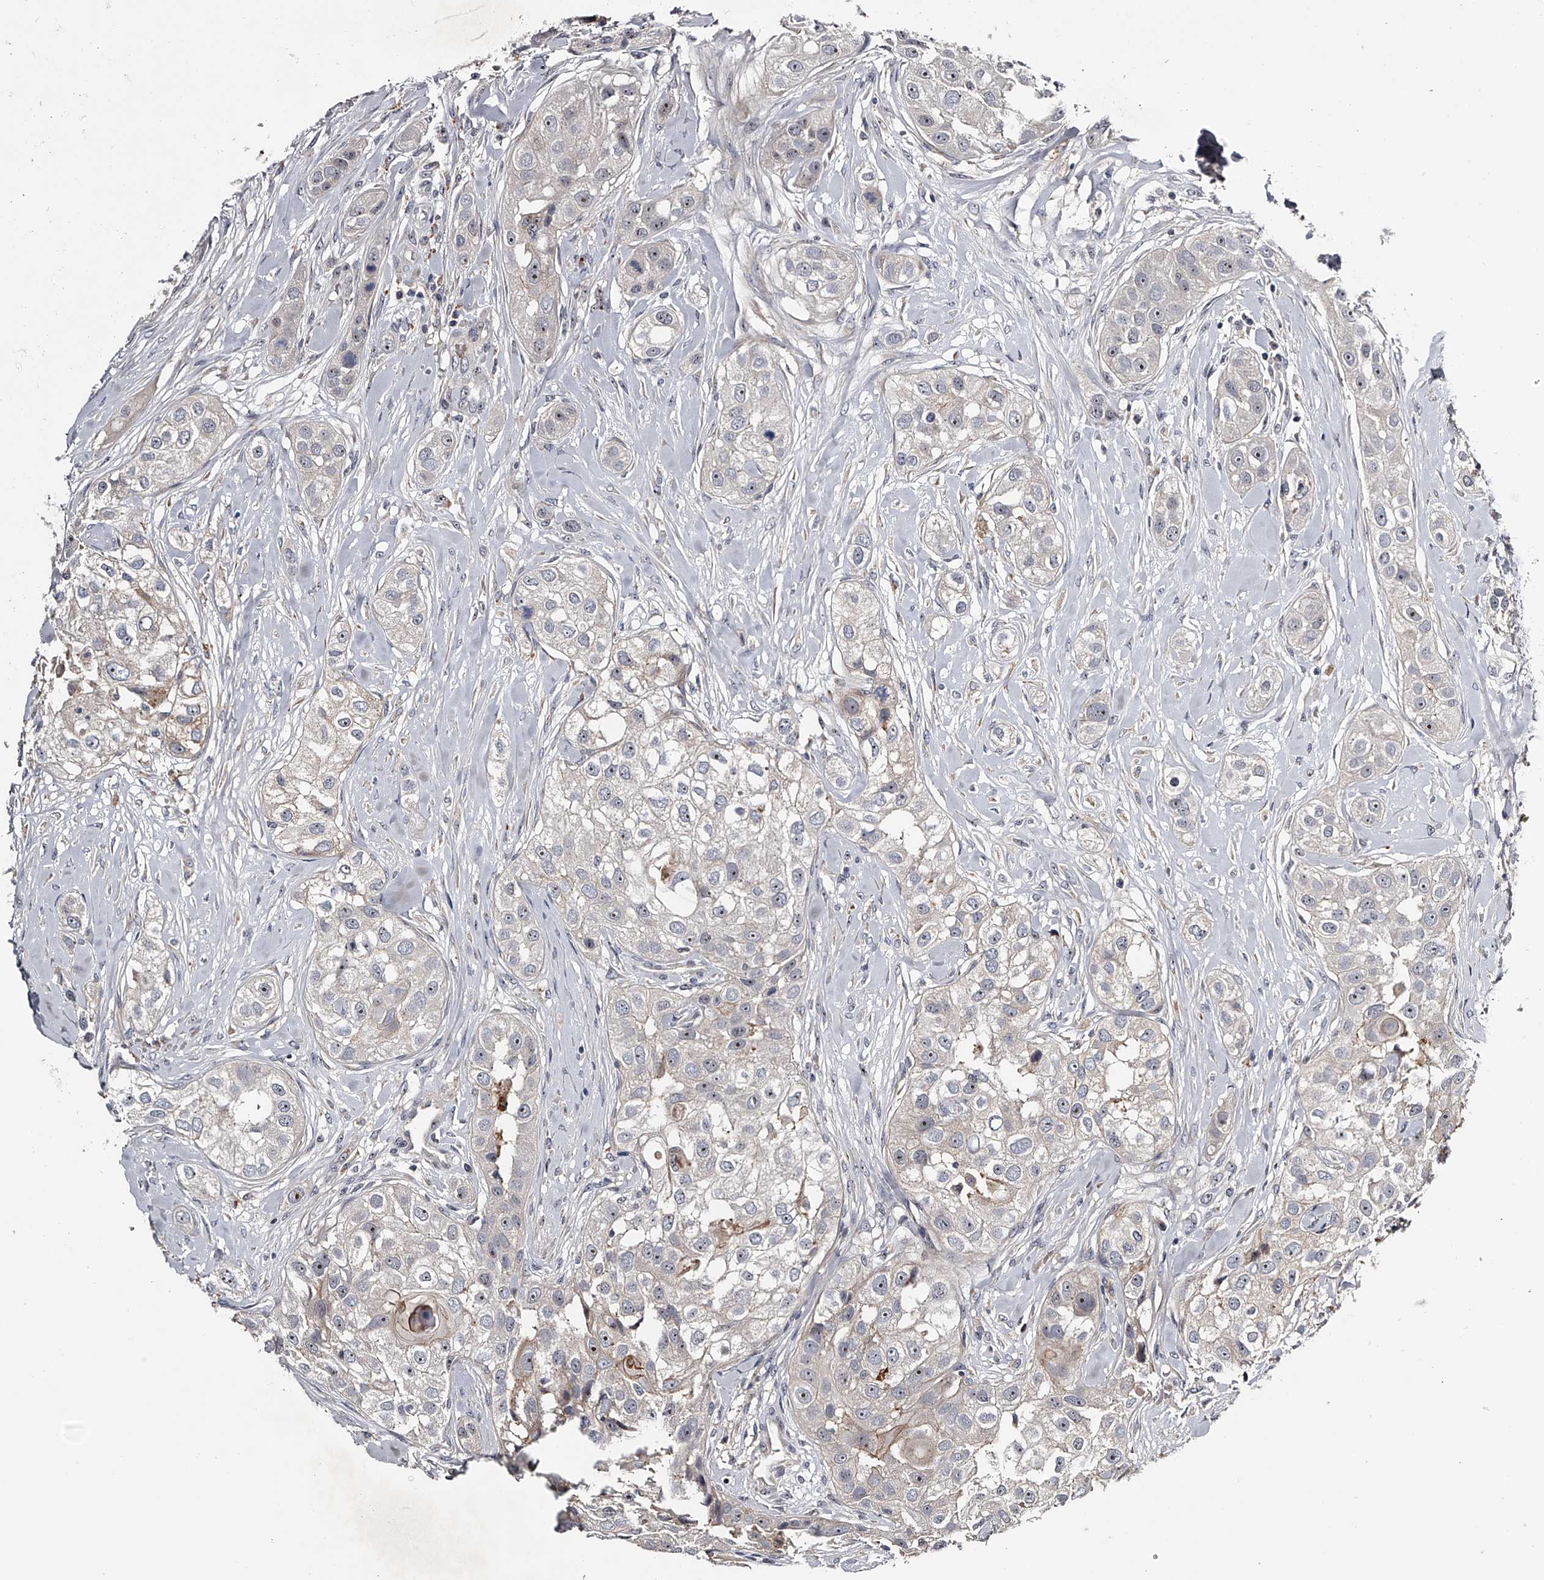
{"staining": {"intensity": "moderate", "quantity": "25%-75%", "location": "nuclear"}, "tissue": "head and neck cancer", "cell_type": "Tumor cells", "image_type": "cancer", "snomed": [{"axis": "morphology", "description": "Normal tissue, NOS"}, {"axis": "morphology", "description": "Squamous cell carcinoma, NOS"}, {"axis": "topography", "description": "Skeletal muscle"}, {"axis": "topography", "description": "Head-Neck"}], "caption": "DAB (3,3'-diaminobenzidine) immunohistochemical staining of head and neck squamous cell carcinoma exhibits moderate nuclear protein staining in approximately 25%-75% of tumor cells.", "gene": "MDN1", "patient": {"sex": "male", "age": 51}}